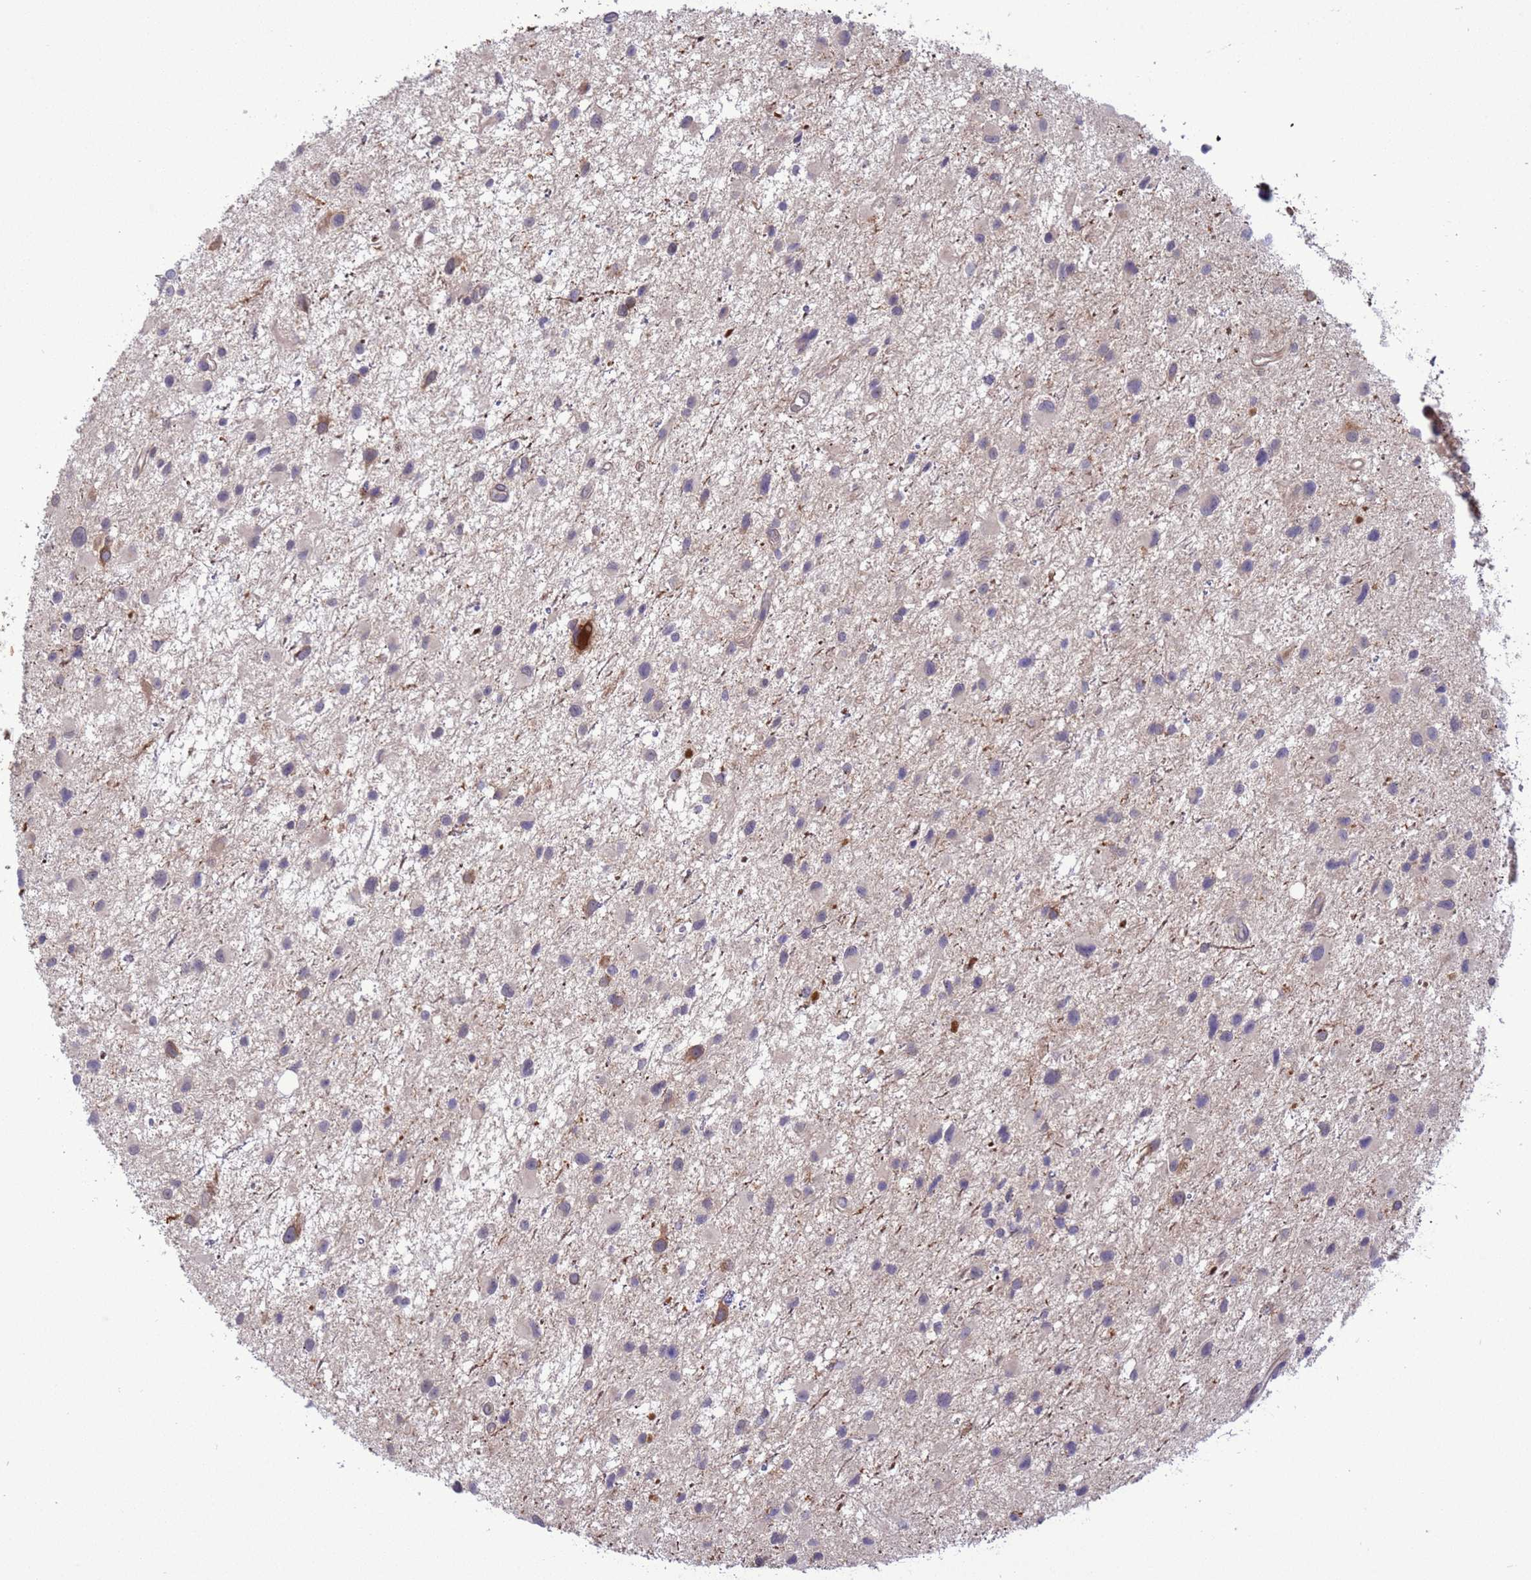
{"staining": {"intensity": "negative", "quantity": "none", "location": "none"}, "tissue": "glioma", "cell_type": "Tumor cells", "image_type": "cancer", "snomed": [{"axis": "morphology", "description": "Glioma, malignant, Low grade"}, {"axis": "topography", "description": "Brain"}], "caption": "Glioma stained for a protein using IHC reveals no positivity tumor cells.", "gene": "GJA10", "patient": {"sex": "female", "age": 32}}